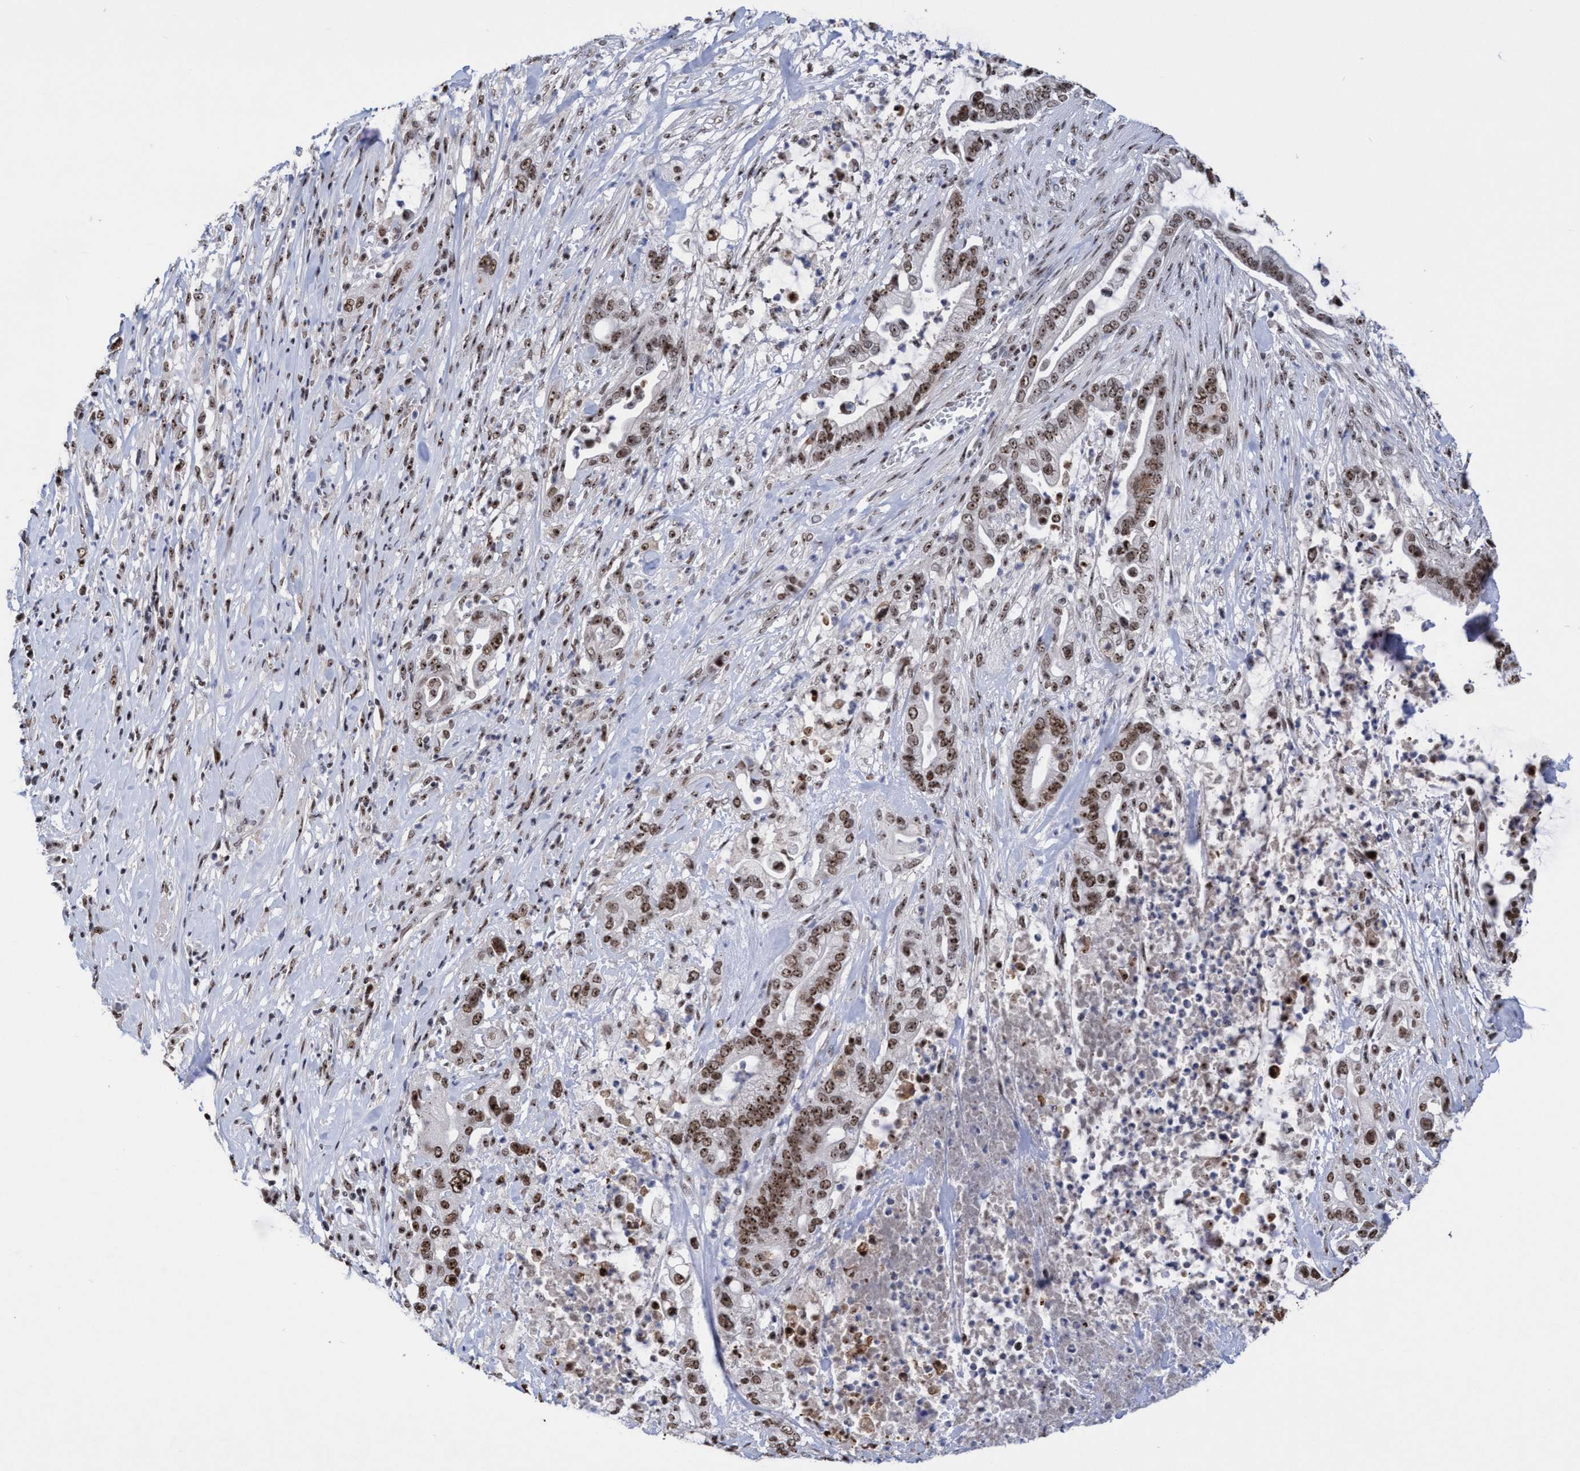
{"staining": {"intensity": "moderate", "quantity": ">75%", "location": "nuclear"}, "tissue": "pancreatic cancer", "cell_type": "Tumor cells", "image_type": "cancer", "snomed": [{"axis": "morphology", "description": "Adenocarcinoma, NOS"}, {"axis": "topography", "description": "Pancreas"}], "caption": "Pancreatic cancer stained with a protein marker exhibits moderate staining in tumor cells.", "gene": "EFCAB10", "patient": {"sex": "male", "age": 69}}